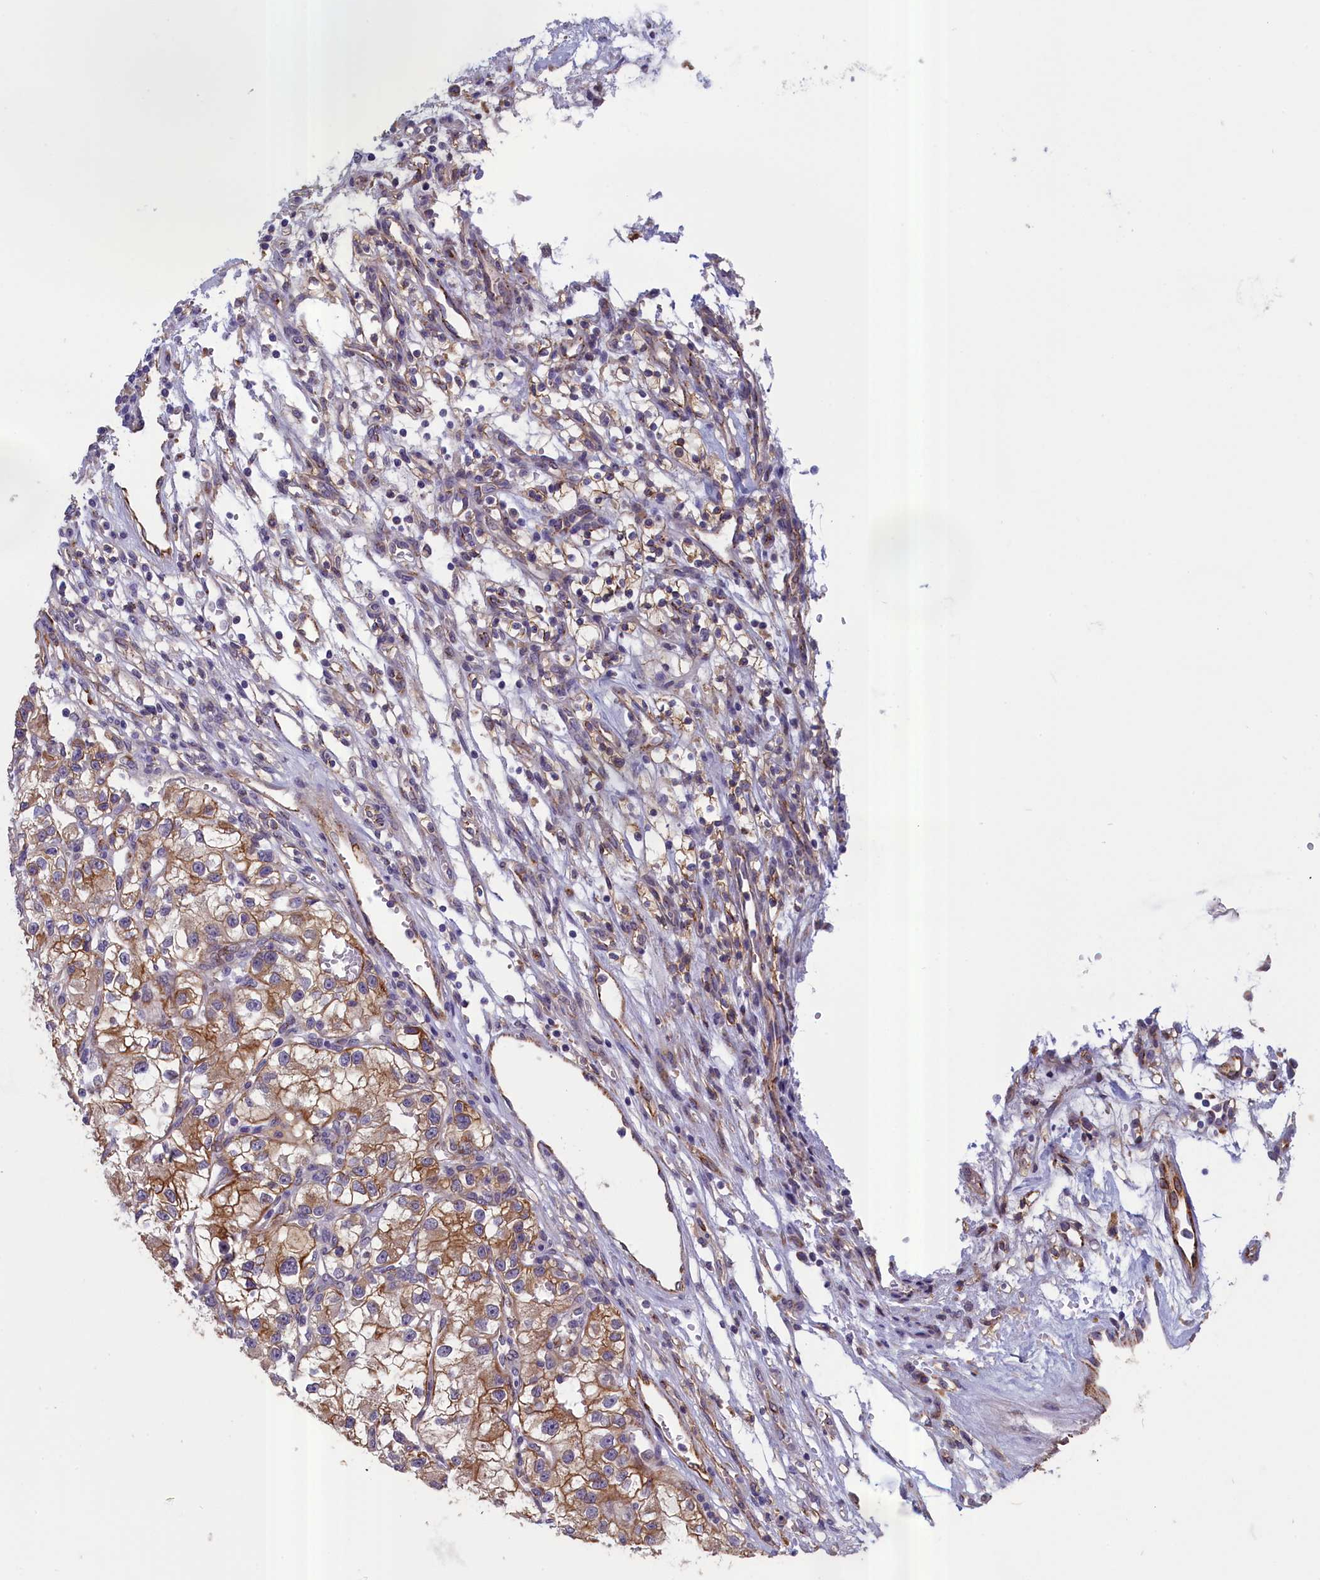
{"staining": {"intensity": "moderate", "quantity": "25%-75%", "location": "cytoplasmic/membranous"}, "tissue": "renal cancer", "cell_type": "Tumor cells", "image_type": "cancer", "snomed": [{"axis": "morphology", "description": "Adenocarcinoma, NOS"}, {"axis": "topography", "description": "Kidney"}], "caption": "Protein analysis of renal cancer tissue reveals moderate cytoplasmic/membranous staining in about 25%-75% of tumor cells.", "gene": "COL19A1", "patient": {"sex": "female", "age": 57}}